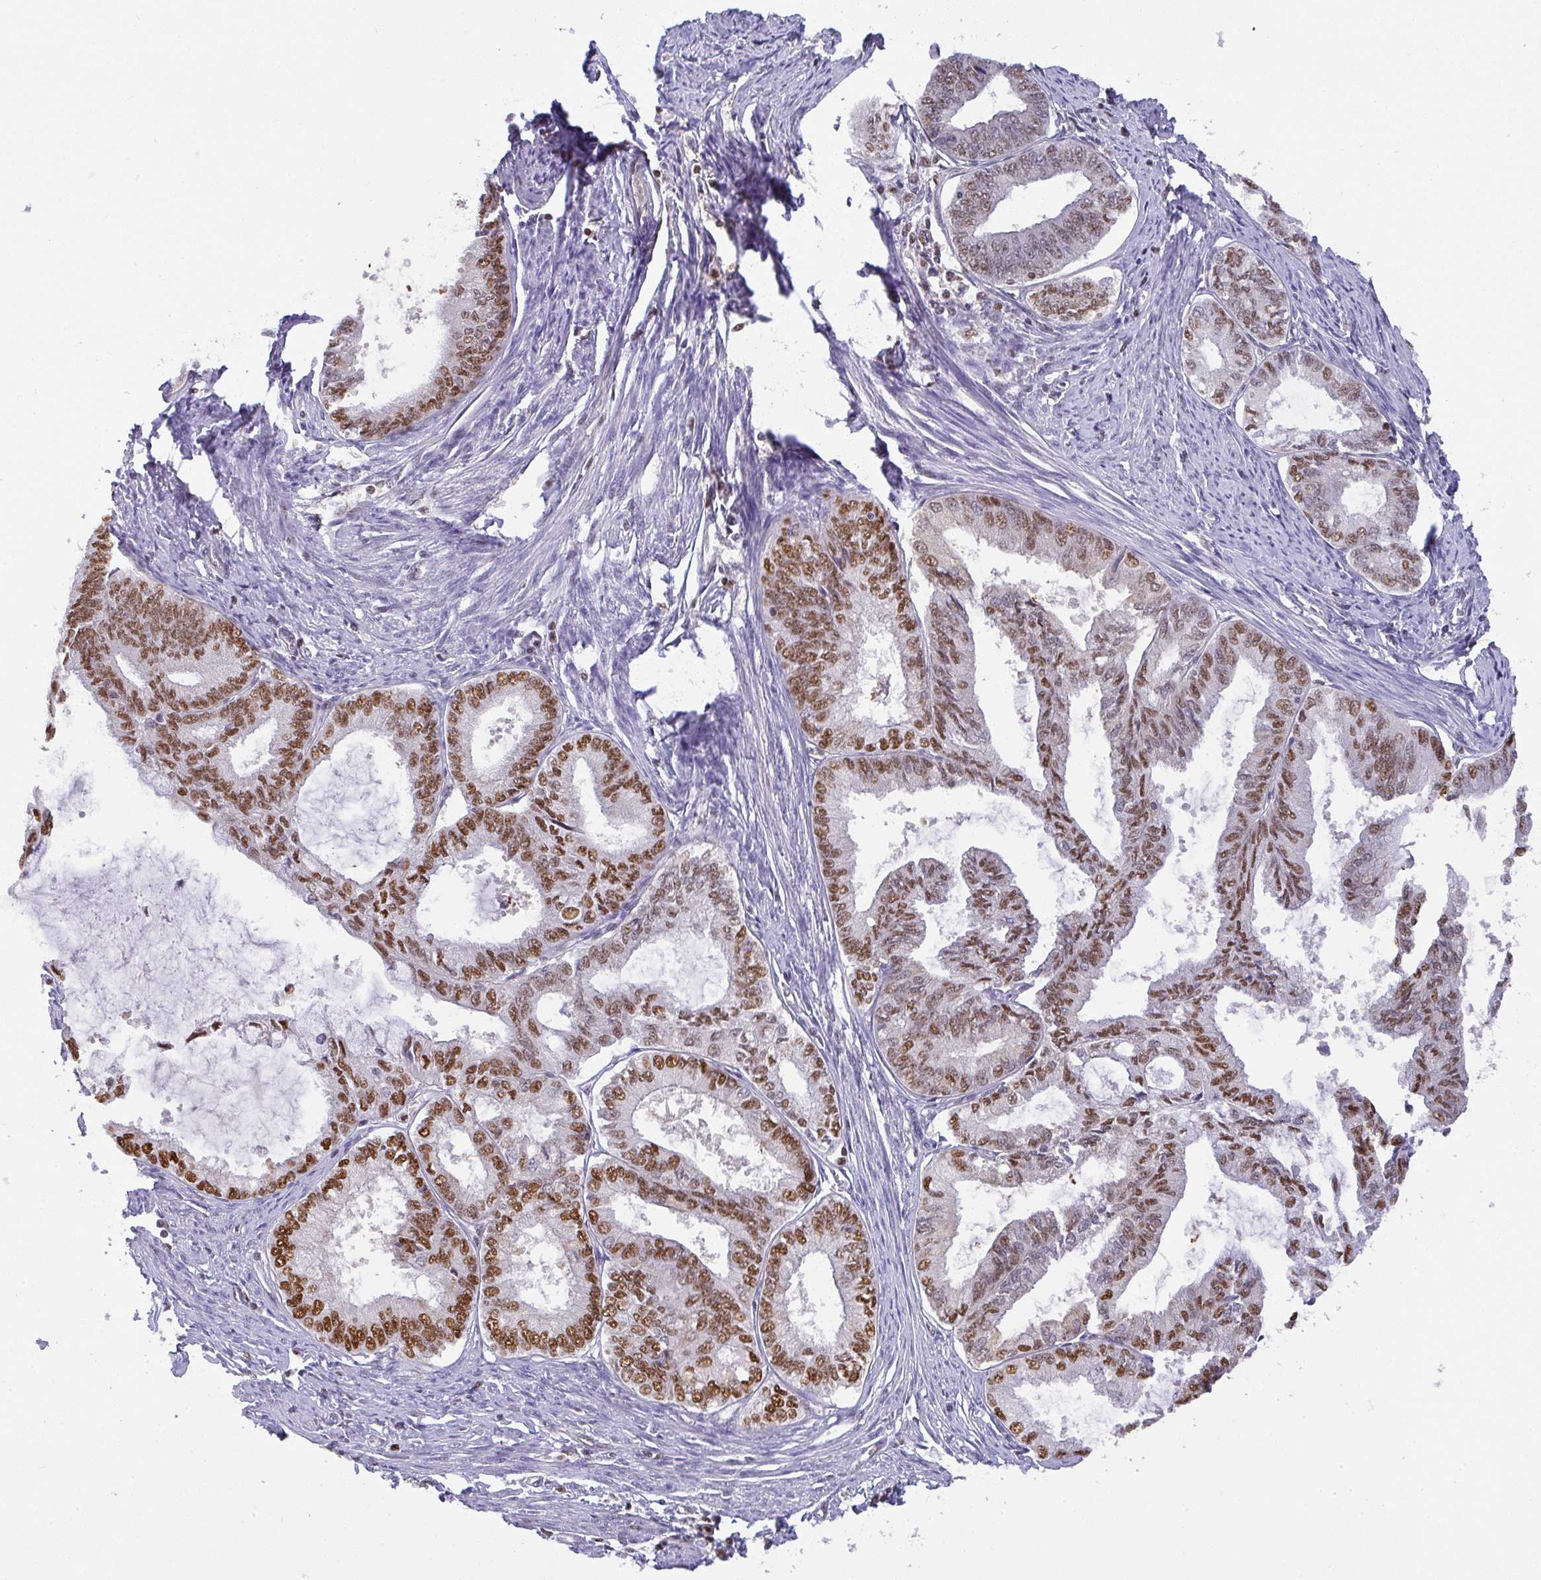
{"staining": {"intensity": "moderate", "quantity": ">75%", "location": "nuclear"}, "tissue": "endometrial cancer", "cell_type": "Tumor cells", "image_type": "cancer", "snomed": [{"axis": "morphology", "description": "Adenocarcinoma, NOS"}, {"axis": "topography", "description": "Endometrium"}], "caption": "Endometrial cancer was stained to show a protein in brown. There is medium levels of moderate nuclear expression in about >75% of tumor cells.", "gene": "BBX", "patient": {"sex": "female", "age": 86}}